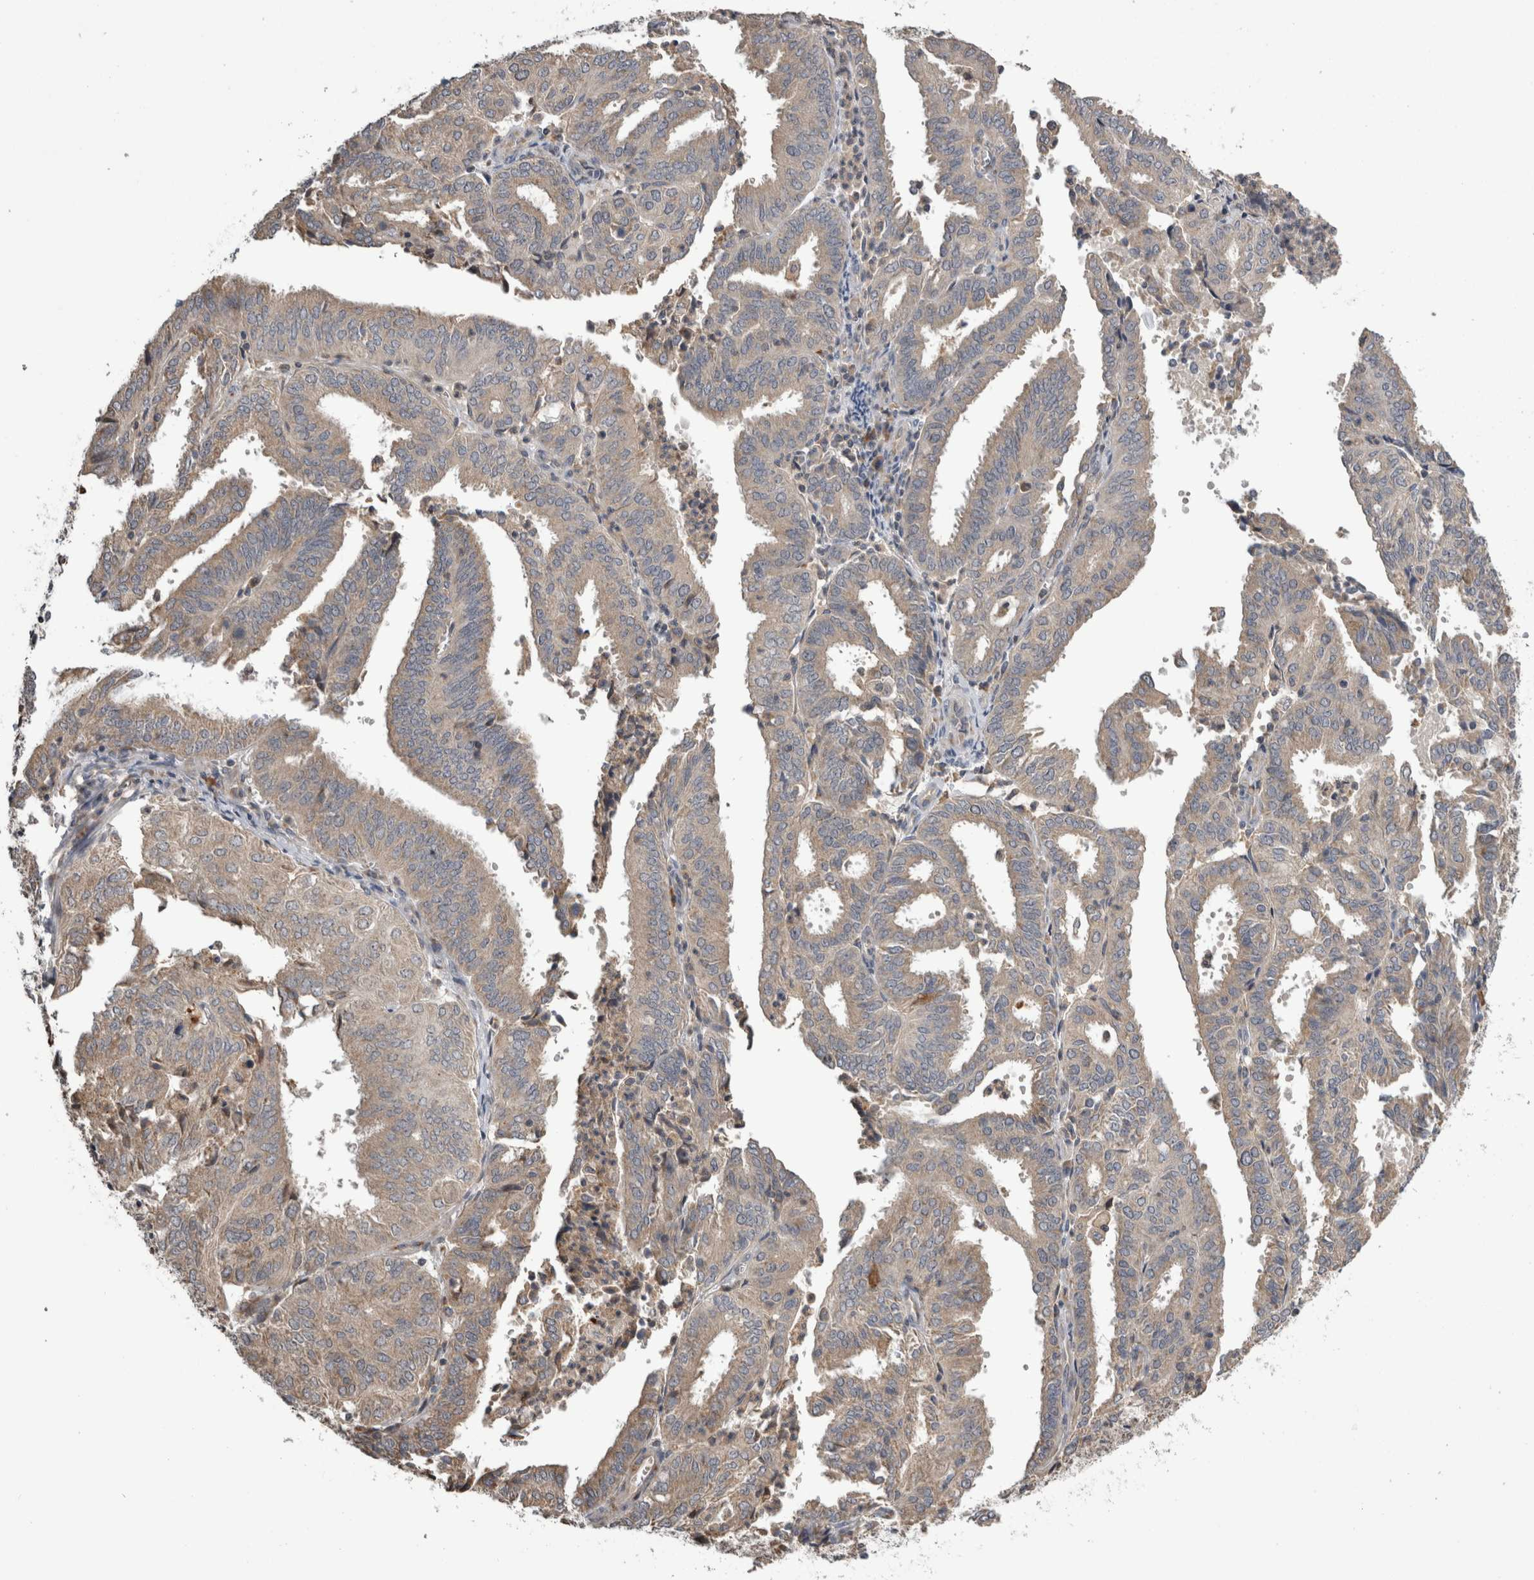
{"staining": {"intensity": "strong", "quantity": "<25%", "location": "cytoplasmic/membranous"}, "tissue": "endometrial cancer", "cell_type": "Tumor cells", "image_type": "cancer", "snomed": [{"axis": "morphology", "description": "Adenocarcinoma, NOS"}, {"axis": "topography", "description": "Uterus"}], "caption": "About <25% of tumor cells in human endometrial cancer (adenocarcinoma) exhibit strong cytoplasmic/membranous protein expression as visualized by brown immunohistochemical staining.", "gene": "ANXA13", "patient": {"sex": "female", "age": 60}}